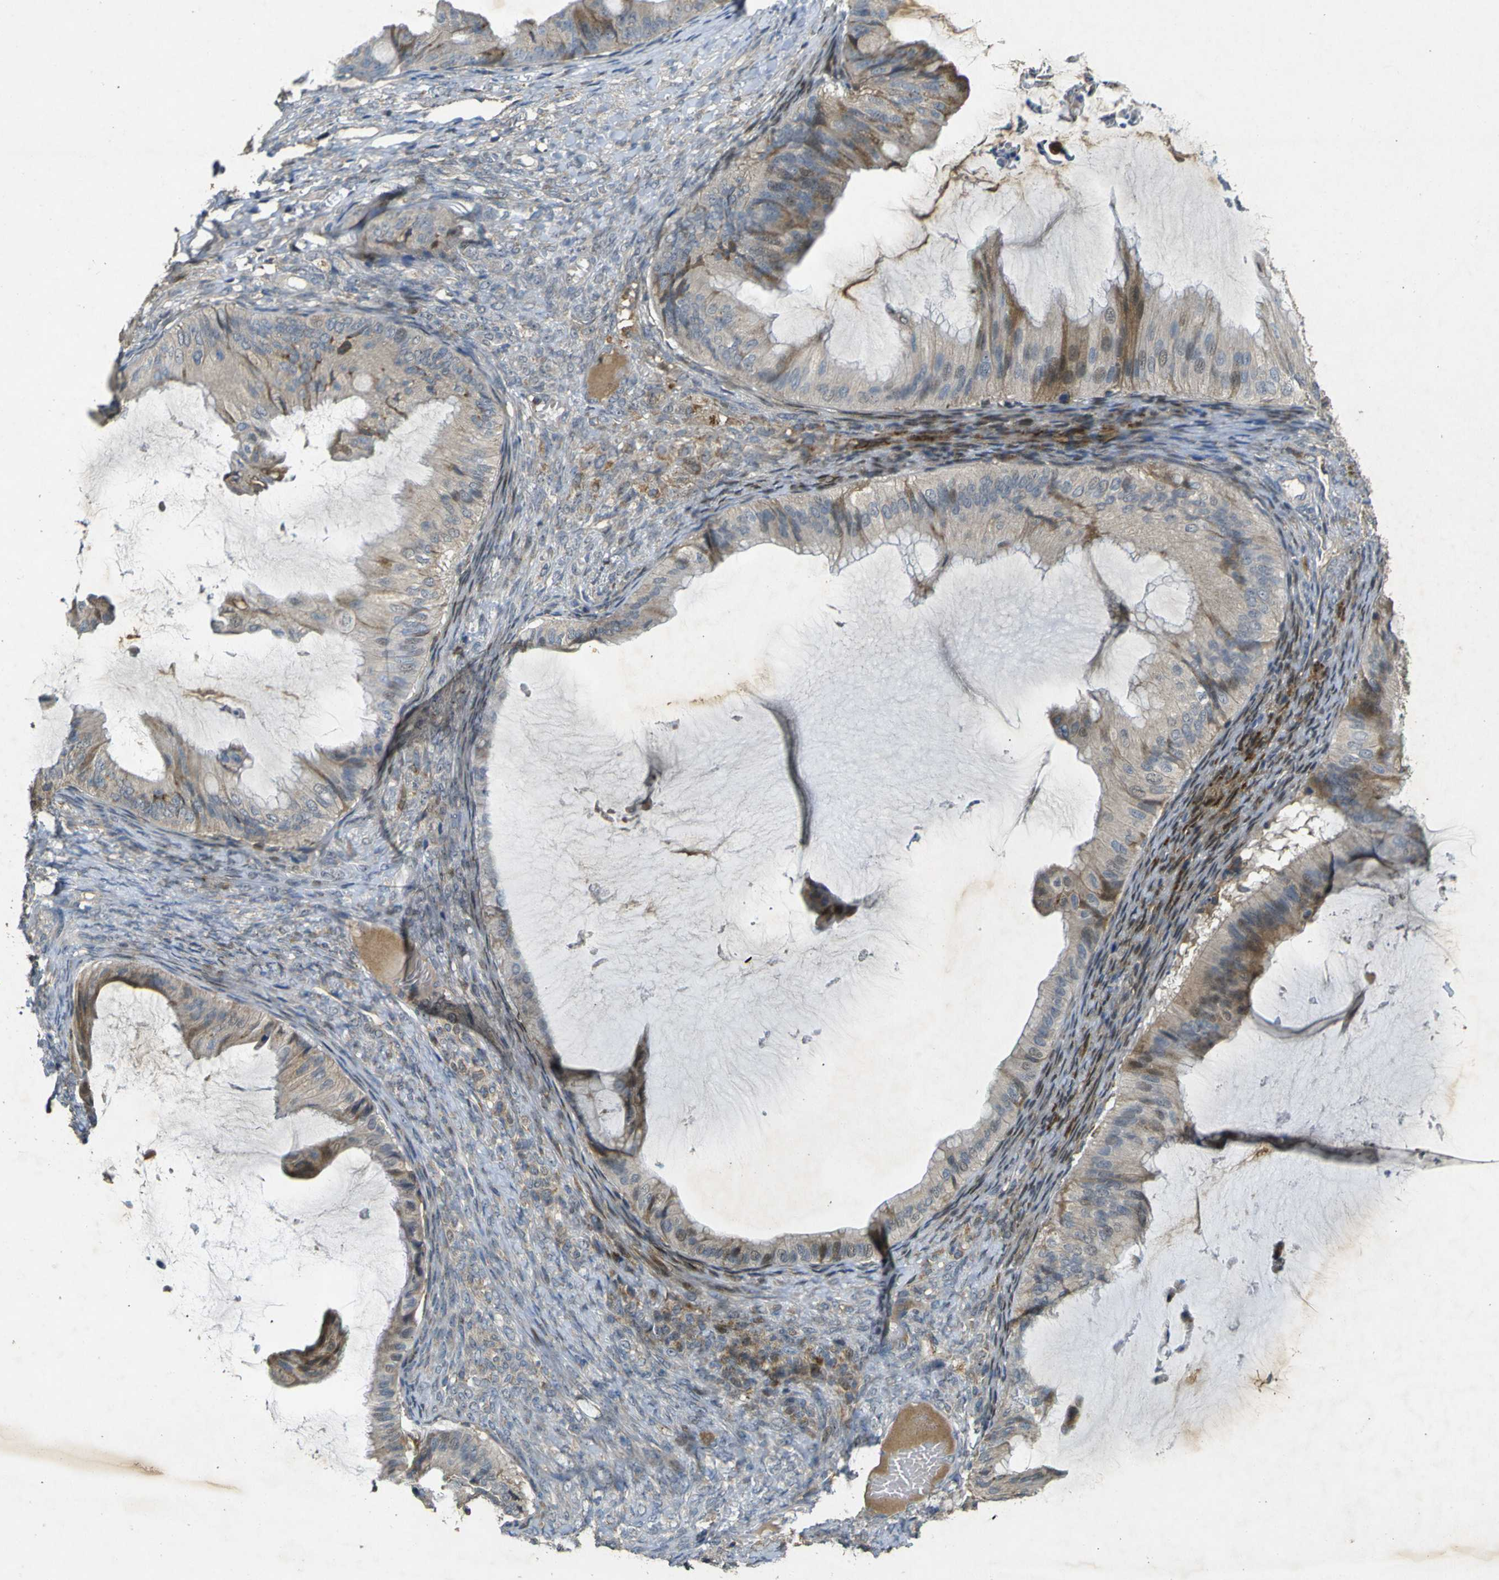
{"staining": {"intensity": "weak", "quantity": ">75%", "location": "cytoplasmic/membranous"}, "tissue": "ovarian cancer", "cell_type": "Tumor cells", "image_type": "cancer", "snomed": [{"axis": "morphology", "description": "Cystadenocarcinoma, mucinous, NOS"}, {"axis": "topography", "description": "Ovary"}], "caption": "This is an image of immunohistochemistry (IHC) staining of ovarian mucinous cystadenocarcinoma, which shows weak staining in the cytoplasmic/membranous of tumor cells.", "gene": "MAGI2", "patient": {"sex": "female", "age": 61}}